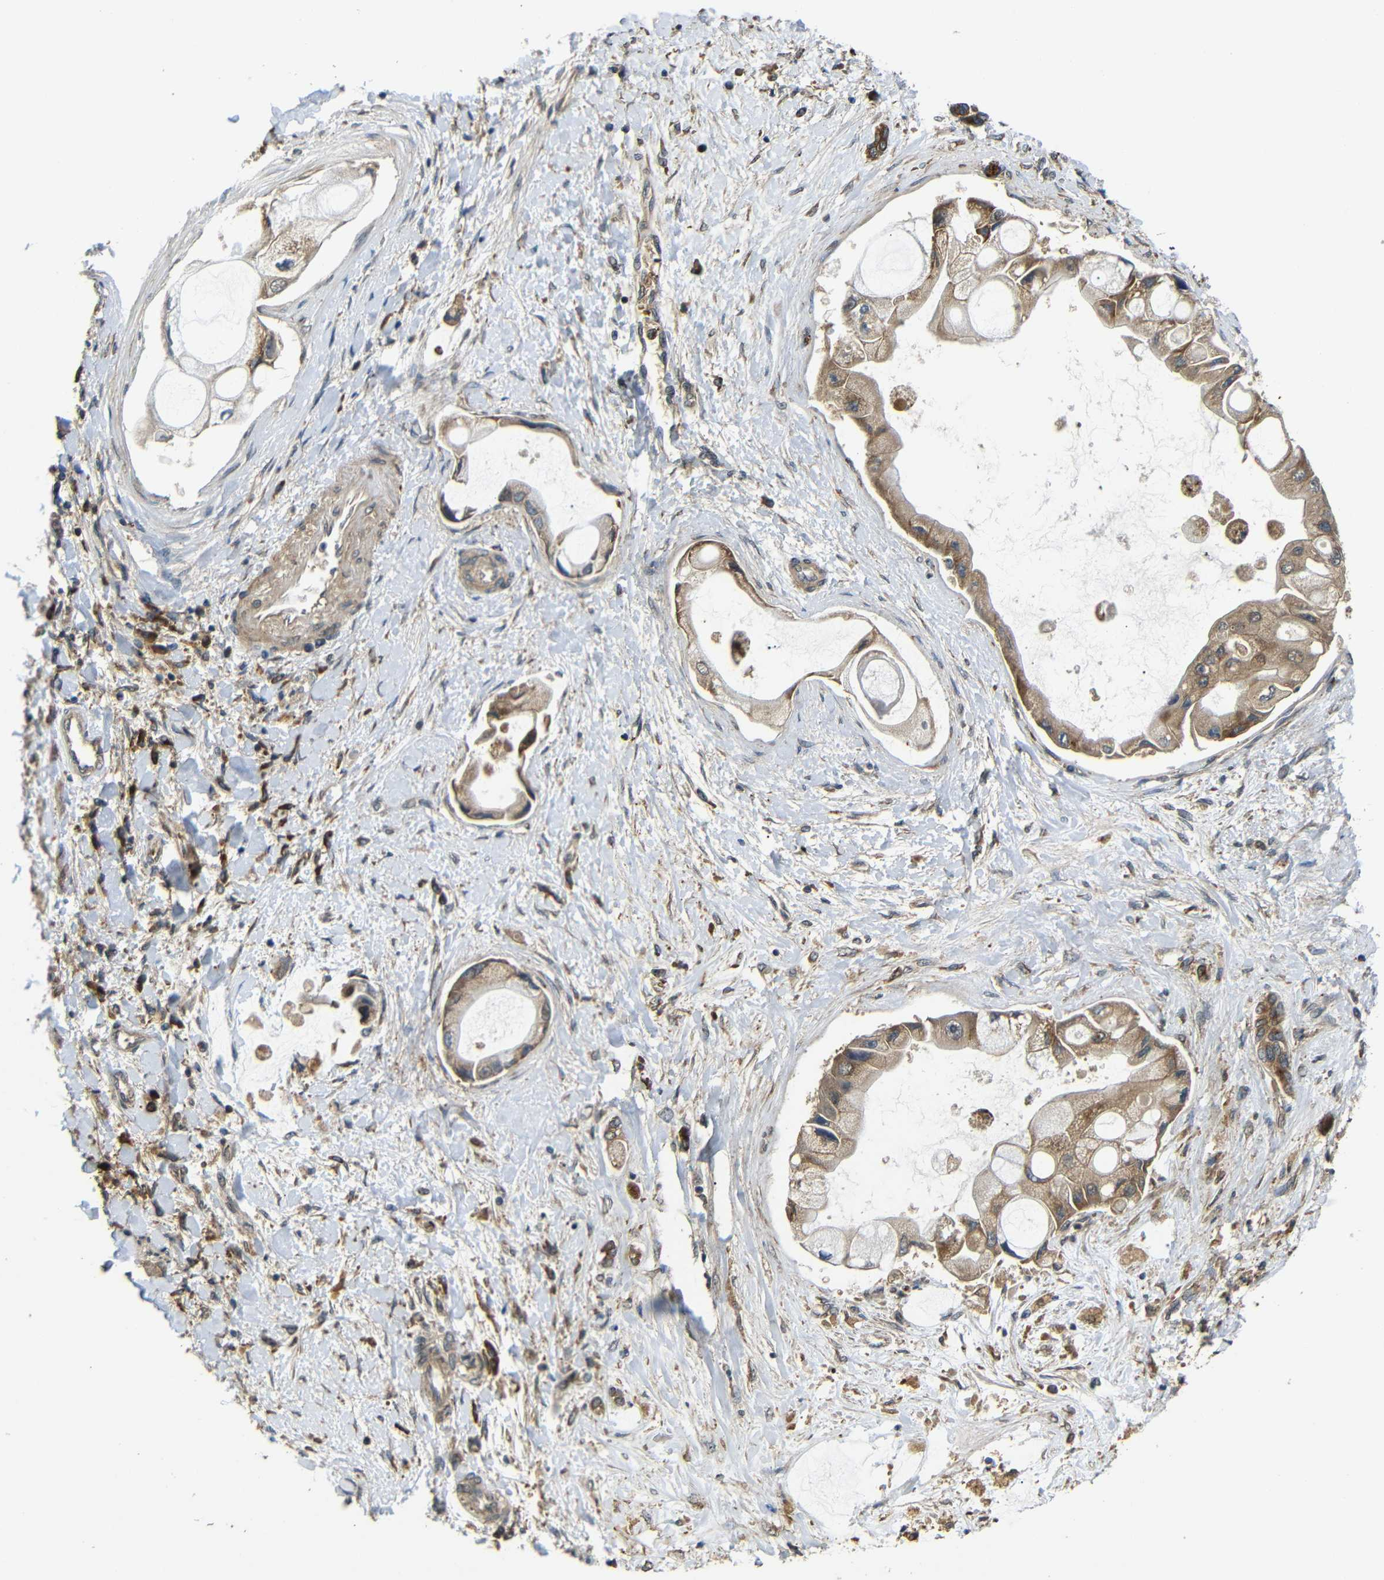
{"staining": {"intensity": "moderate", "quantity": ">75%", "location": "cytoplasmic/membranous"}, "tissue": "liver cancer", "cell_type": "Tumor cells", "image_type": "cancer", "snomed": [{"axis": "morphology", "description": "Cholangiocarcinoma"}, {"axis": "topography", "description": "Liver"}], "caption": "There is medium levels of moderate cytoplasmic/membranous staining in tumor cells of liver cholangiocarcinoma, as demonstrated by immunohistochemical staining (brown color).", "gene": "EPHB2", "patient": {"sex": "male", "age": 50}}